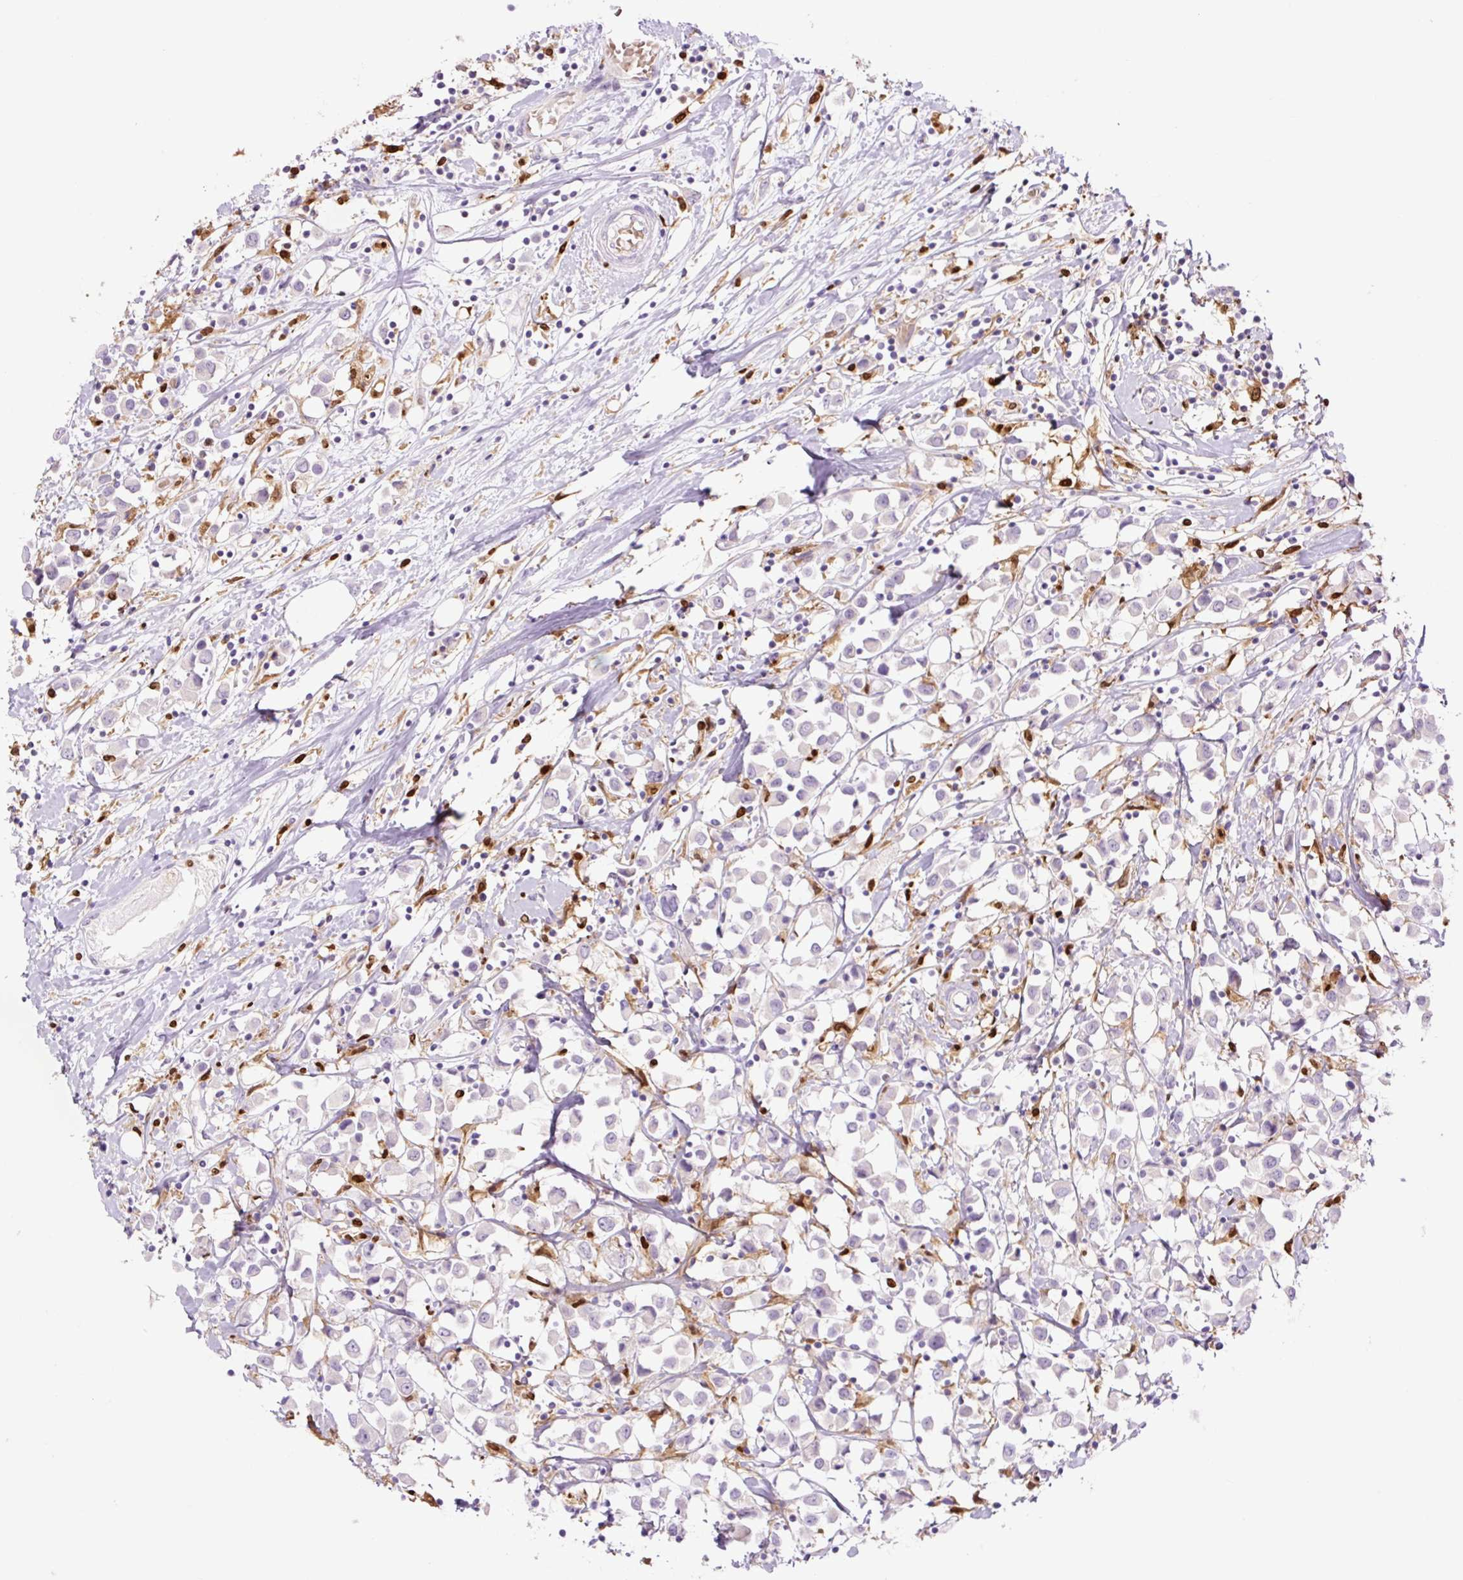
{"staining": {"intensity": "negative", "quantity": "none", "location": "none"}, "tissue": "breast cancer", "cell_type": "Tumor cells", "image_type": "cancer", "snomed": [{"axis": "morphology", "description": "Duct carcinoma"}, {"axis": "topography", "description": "Breast"}], "caption": "Immunohistochemical staining of human infiltrating ductal carcinoma (breast) shows no significant staining in tumor cells.", "gene": "SPI1", "patient": {"sex": "female", "age": 61}}